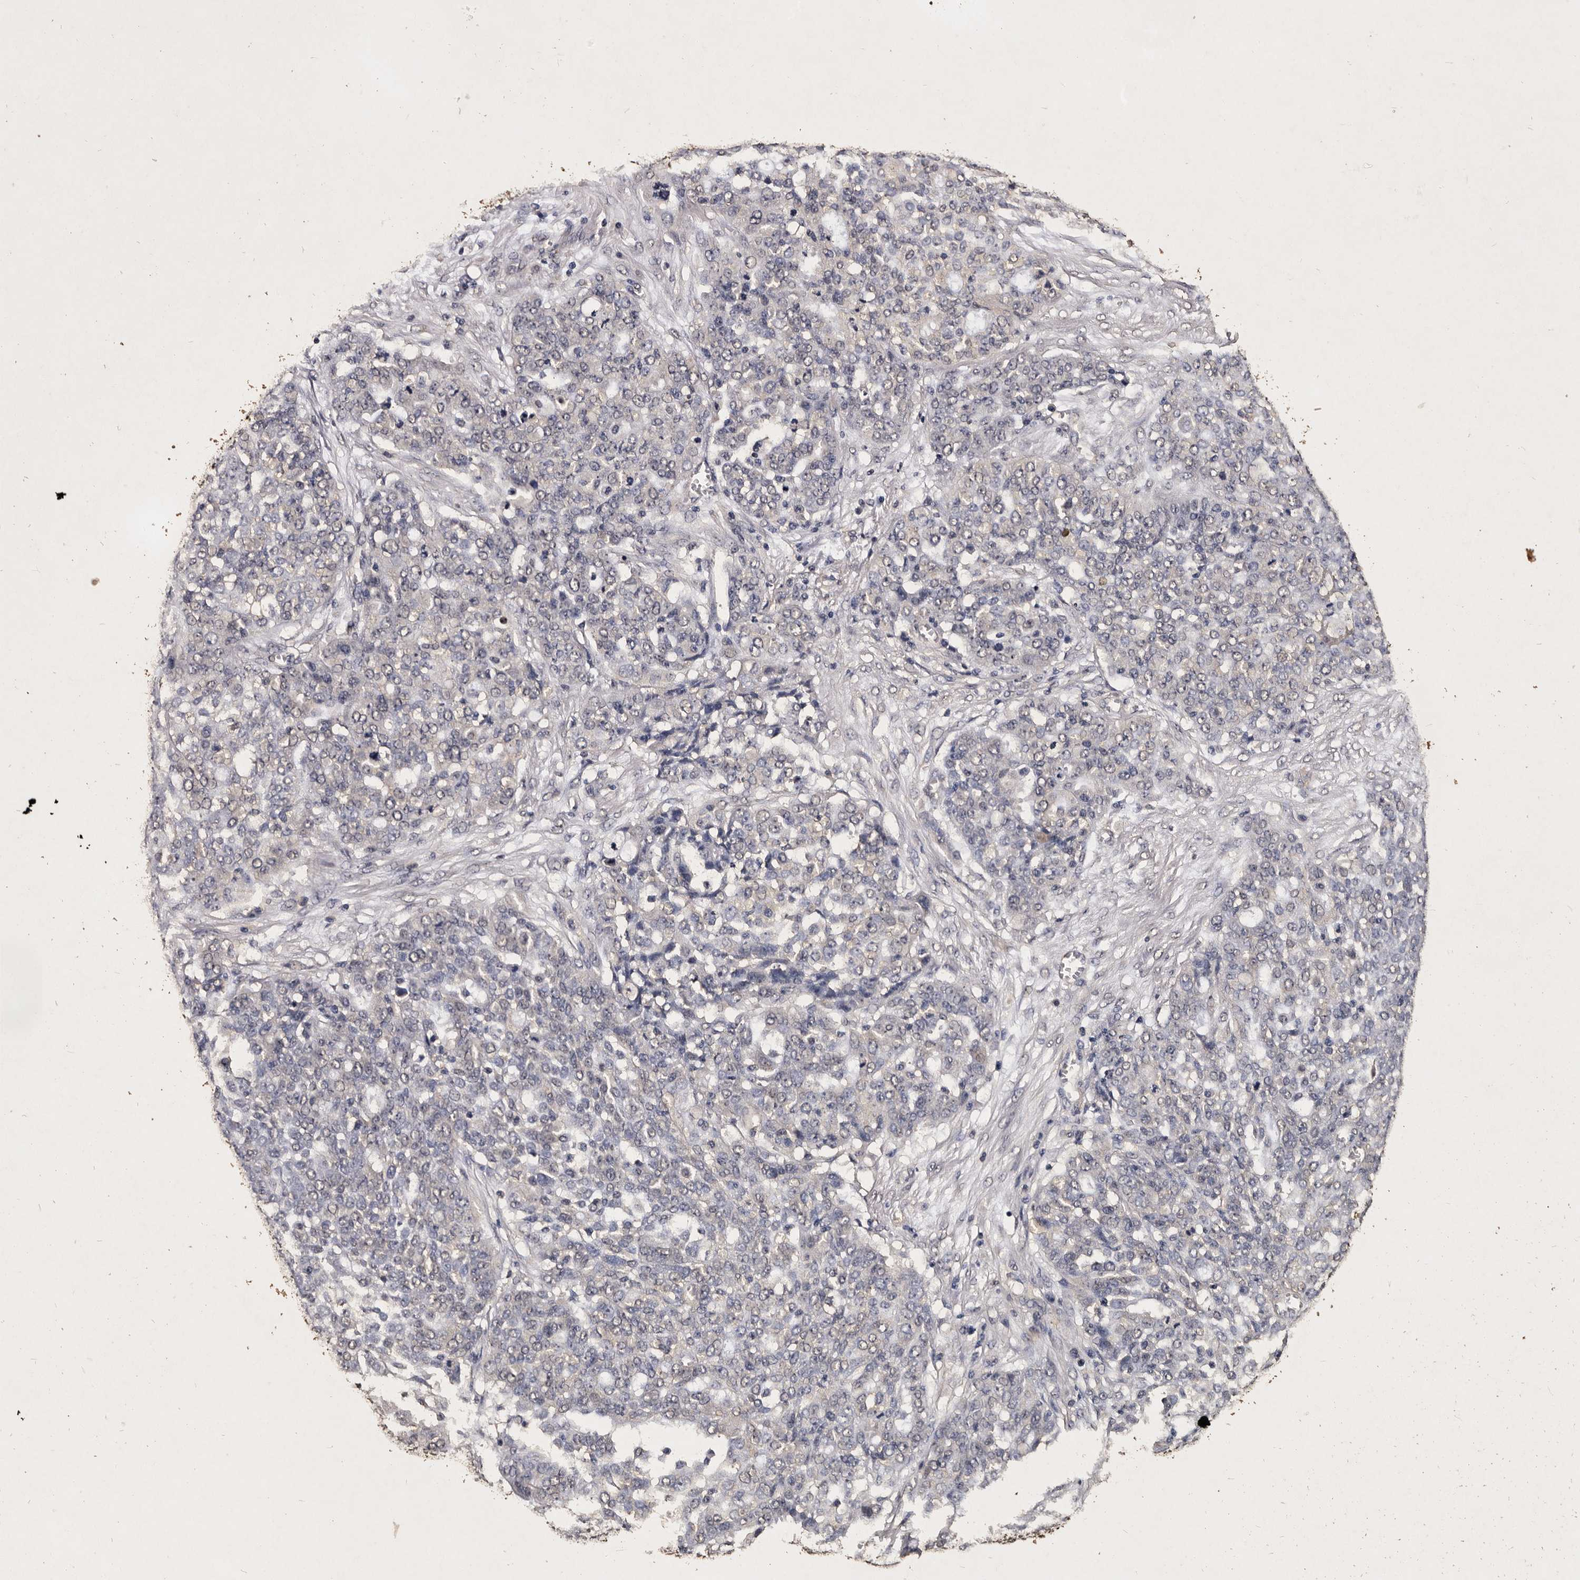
{"staining": {"intensity": "negative", "quantity": "none", "location": "none"}, "tissue": "ovarian cancer", "cell_type": "Tumor cells", "image_type": "cancer", "snomed": [{"axis": "morphology", "description": "Cystadenocarcinoma, serous, NOS"}, {"axis": "topography", "description": "Soft tissue"}, {"axis": "topography", "description": "Ovary"}], "caption": "Immunohistochemical staining of human ovarian cancer demonstrates no significant staining in tumor cells.", "gene": "PARS2", "patient": {"sex": "female", "age": 57}}